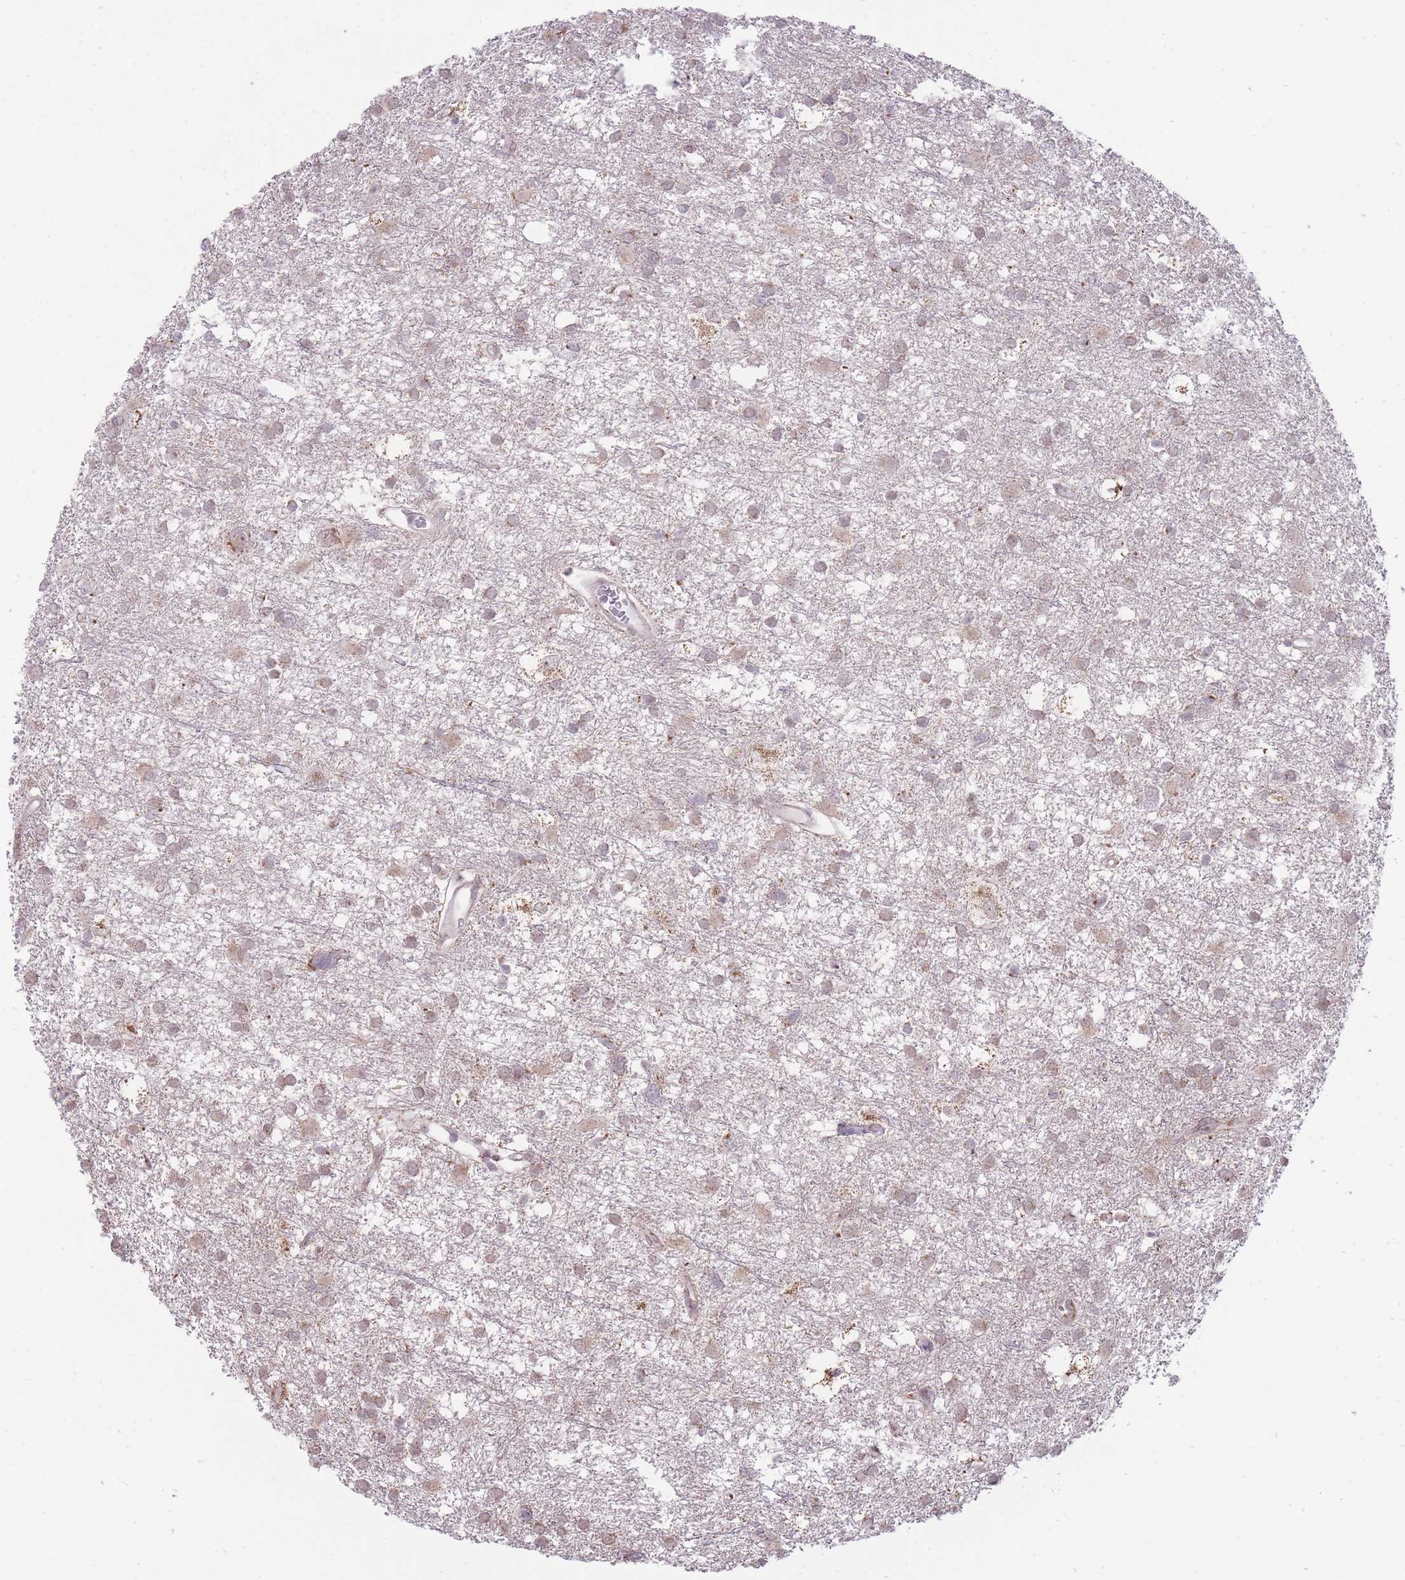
{"staining": {"intensity": "weak", "quantity": "<25%", "location": "cytoplasmic/membranous"}, "tissue": "glioma", "cell_type": "Tumor cells", "image_type": "cancer", "snomed": [{"axis": "morphology", "description": "Glioma, malignant, High grade"}, {"axis": "topography", "description": "Brain"}], "caption": "This is an IHC micrograph of glioma. There is no staining in tumor cells.", "gene": "NELL1", "patient": {"sex": "male", "age": 61}}